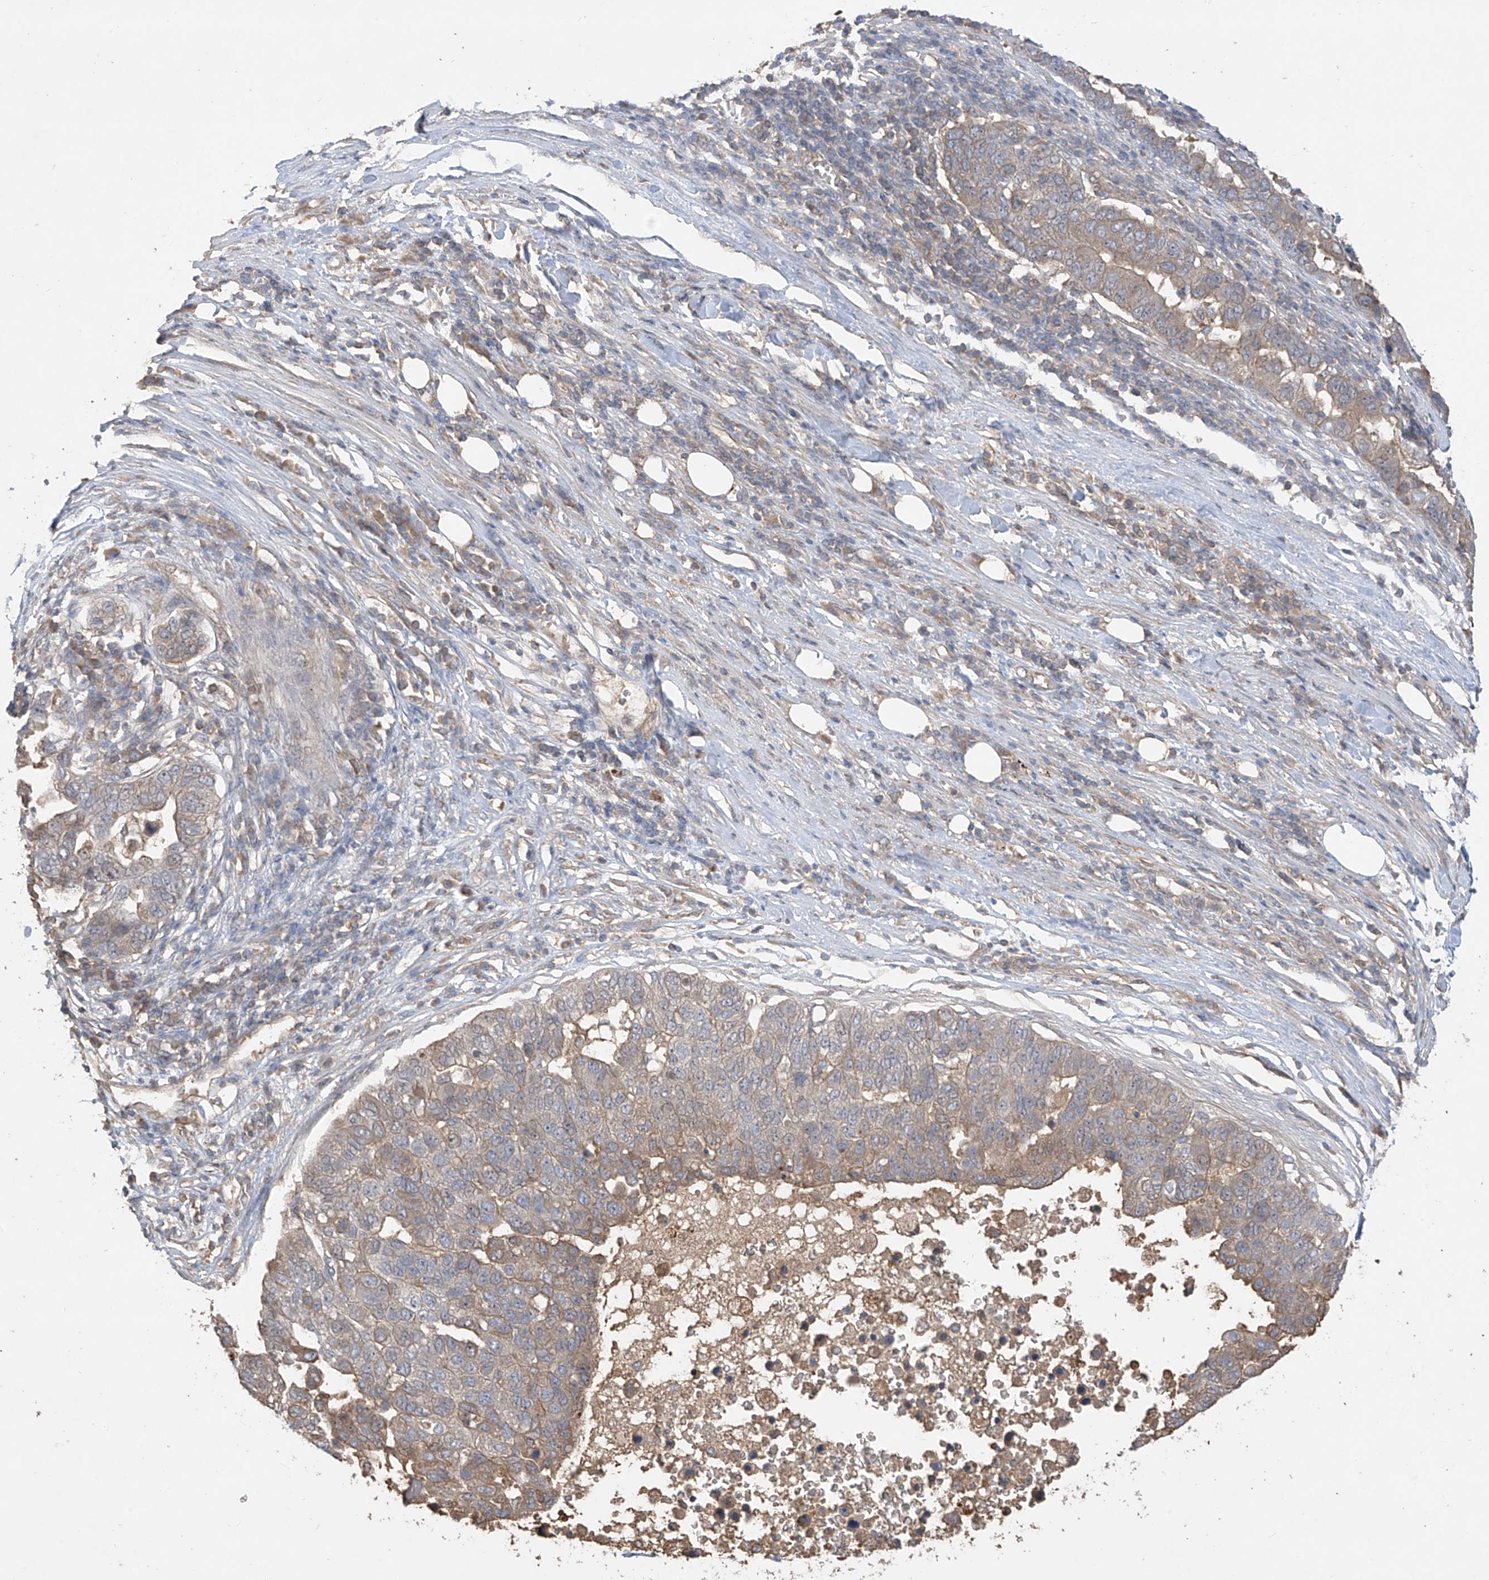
{"staining": {"intensity": "weak", "quantity": "<25%", "location": "cytoplasmic/membranous"}, "tissue": "pancreatic cancer", "cell_type": "Tumor cells", "image_type": "cancer", "snomed": [{"axis": "morphology", "description": "Adenocarcinoma, NOS"}, {"axis": "topography", "description": "Pancreas"}], "caption": "This is an immunohistochemistry (IHC) photomicrograph of adenocarcinoma (pancreatic). There is no positivity in tumor cells.", "gene": "CACNA2D4", "patient": {"sex": "female", "age": 61}}